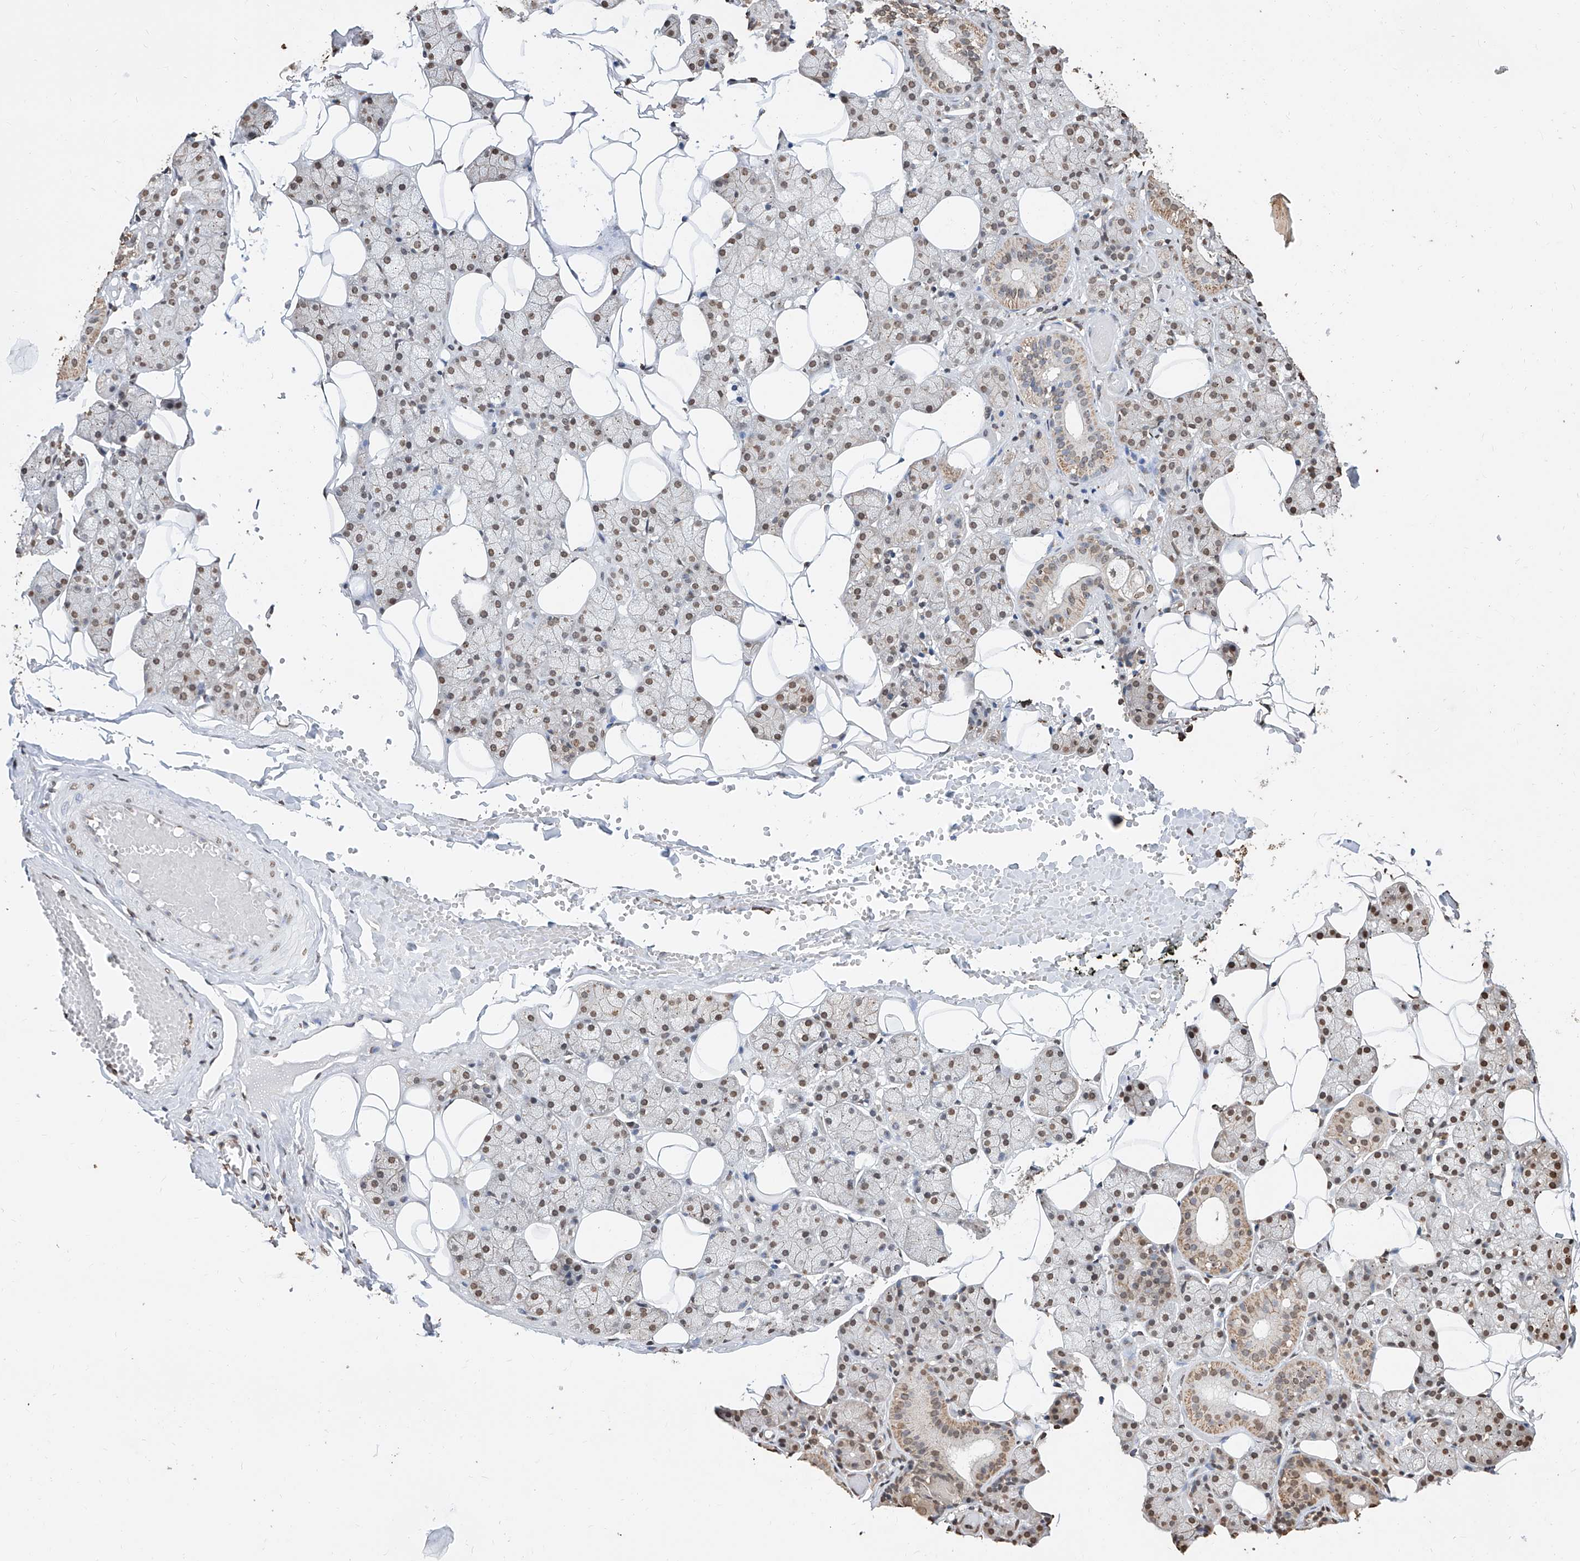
{"staining": {"intensity": "moderate", "quantity": ">75%", "location": "cytoplasmic/membranous,nuclear"}, "tissue": "salivary gland", "cell_type": "Glandular cells", "image_type": "normal", "snomed": [{"axis": "morphology", "description": "Normal tissue, NOS"}, {"axis": "topography", "description": "Salivary gland"}], "caption": "DAB immunohistochemical staining of benign human salivary gland shows moderate cytoplasmic/membranous,nuclear protein expression in about >75% of glandular cells. (DAB (3,3'-diaminobenzidine) = brown stain, brightfield microscopy at high magnification).", "gene": "RP9", "patient": {"sex": "female", "age": 33}}